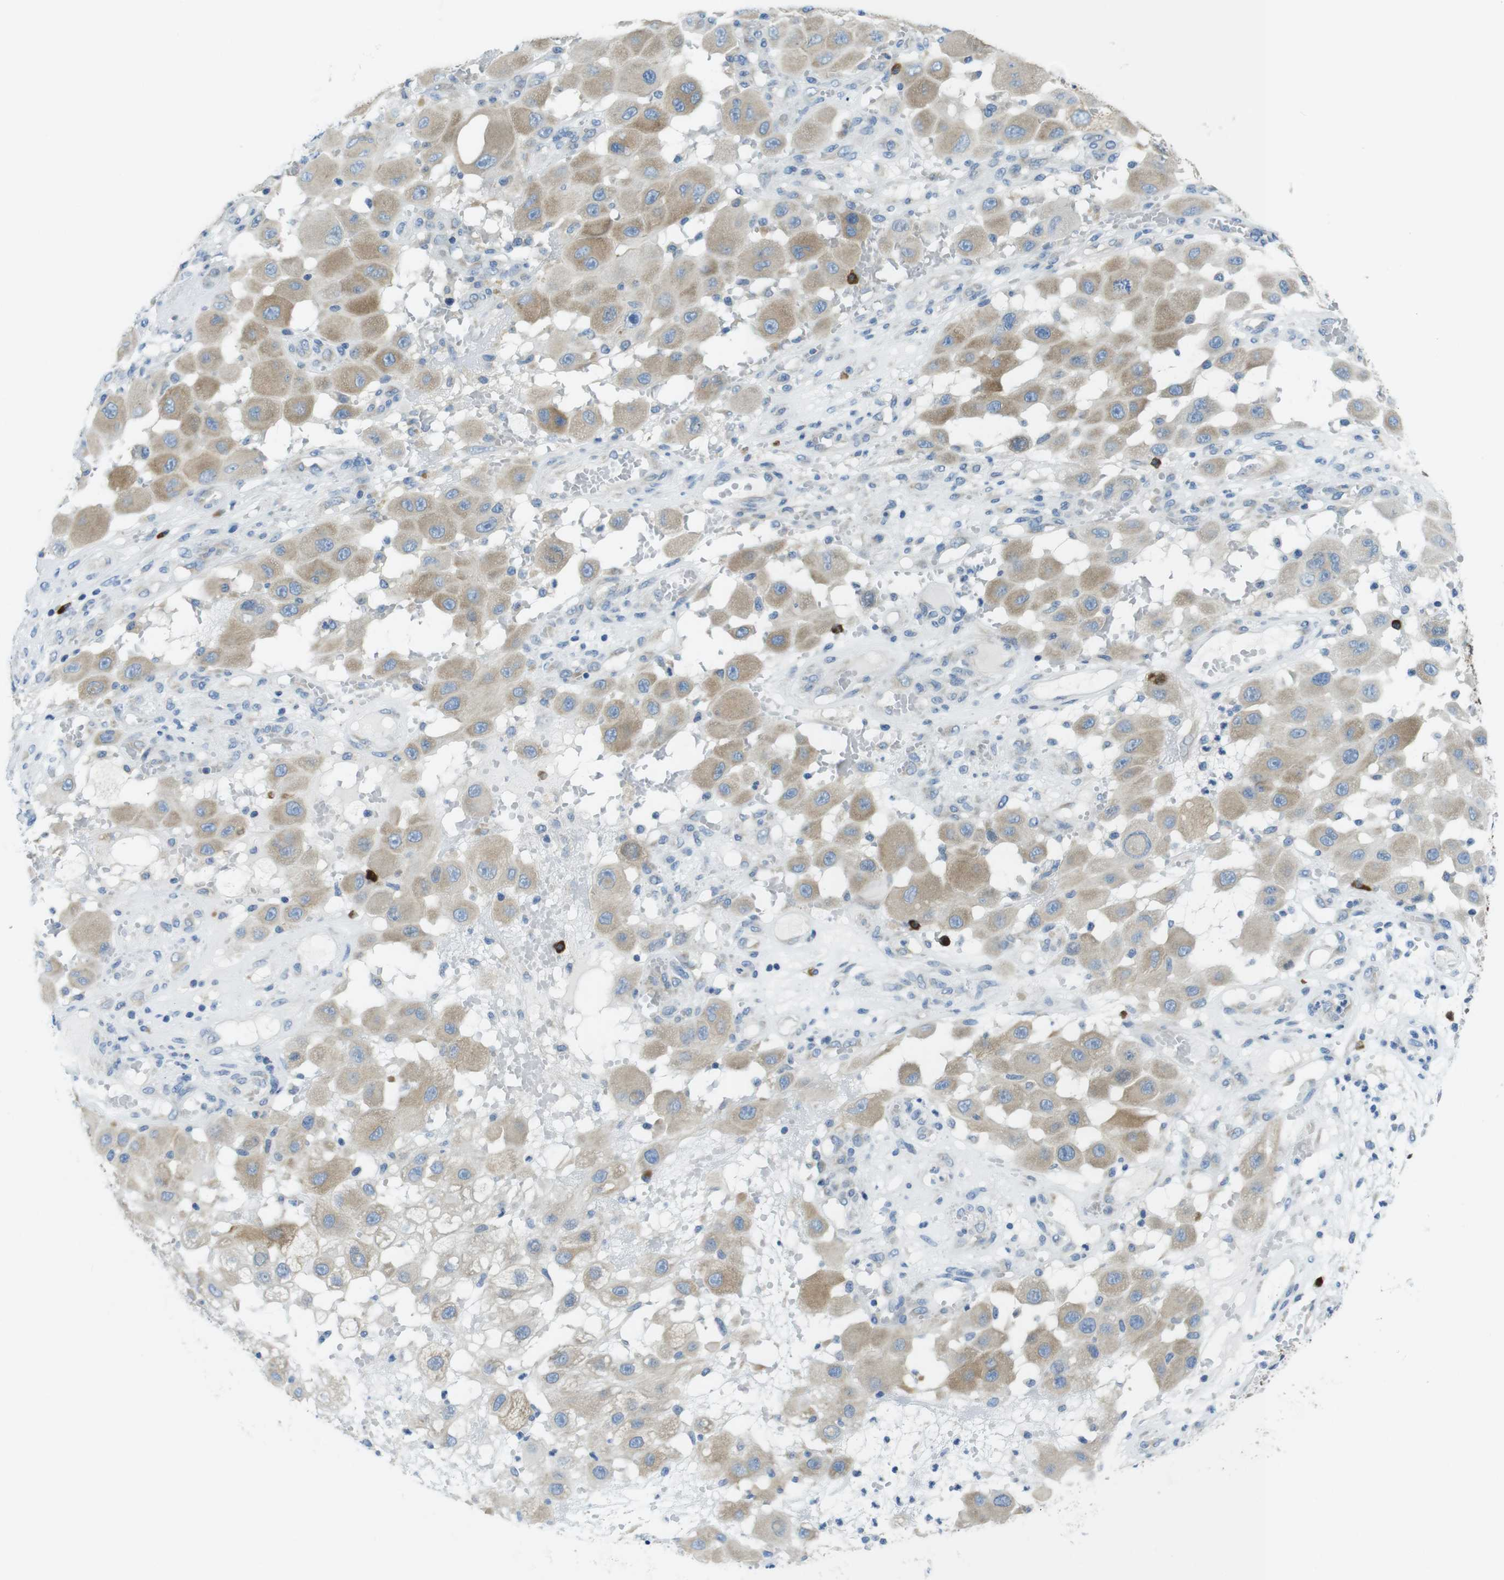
{"staining": {"intensity": "weak", "quantity": ">75%", "location": "cytoplasmic/membranous"}, "tissue": "melanoma", "cell_type": "Tumor cells", "image_type": "cancer", "snomed": [{"axis": "morphology", "description": "Malignant melanoma, NOS"}, {"axis": "topography", "description": "Skin"}], "caption": "DAB (3,3'-diaminobenzidine) immunohistochemical staining of malignant melanoma shows weak cytoplasmic/membranous protein staining in about >75% of tumor cells.", "gene": "CLPTM1L", "patient": {"sex": "female", "age": 81}}